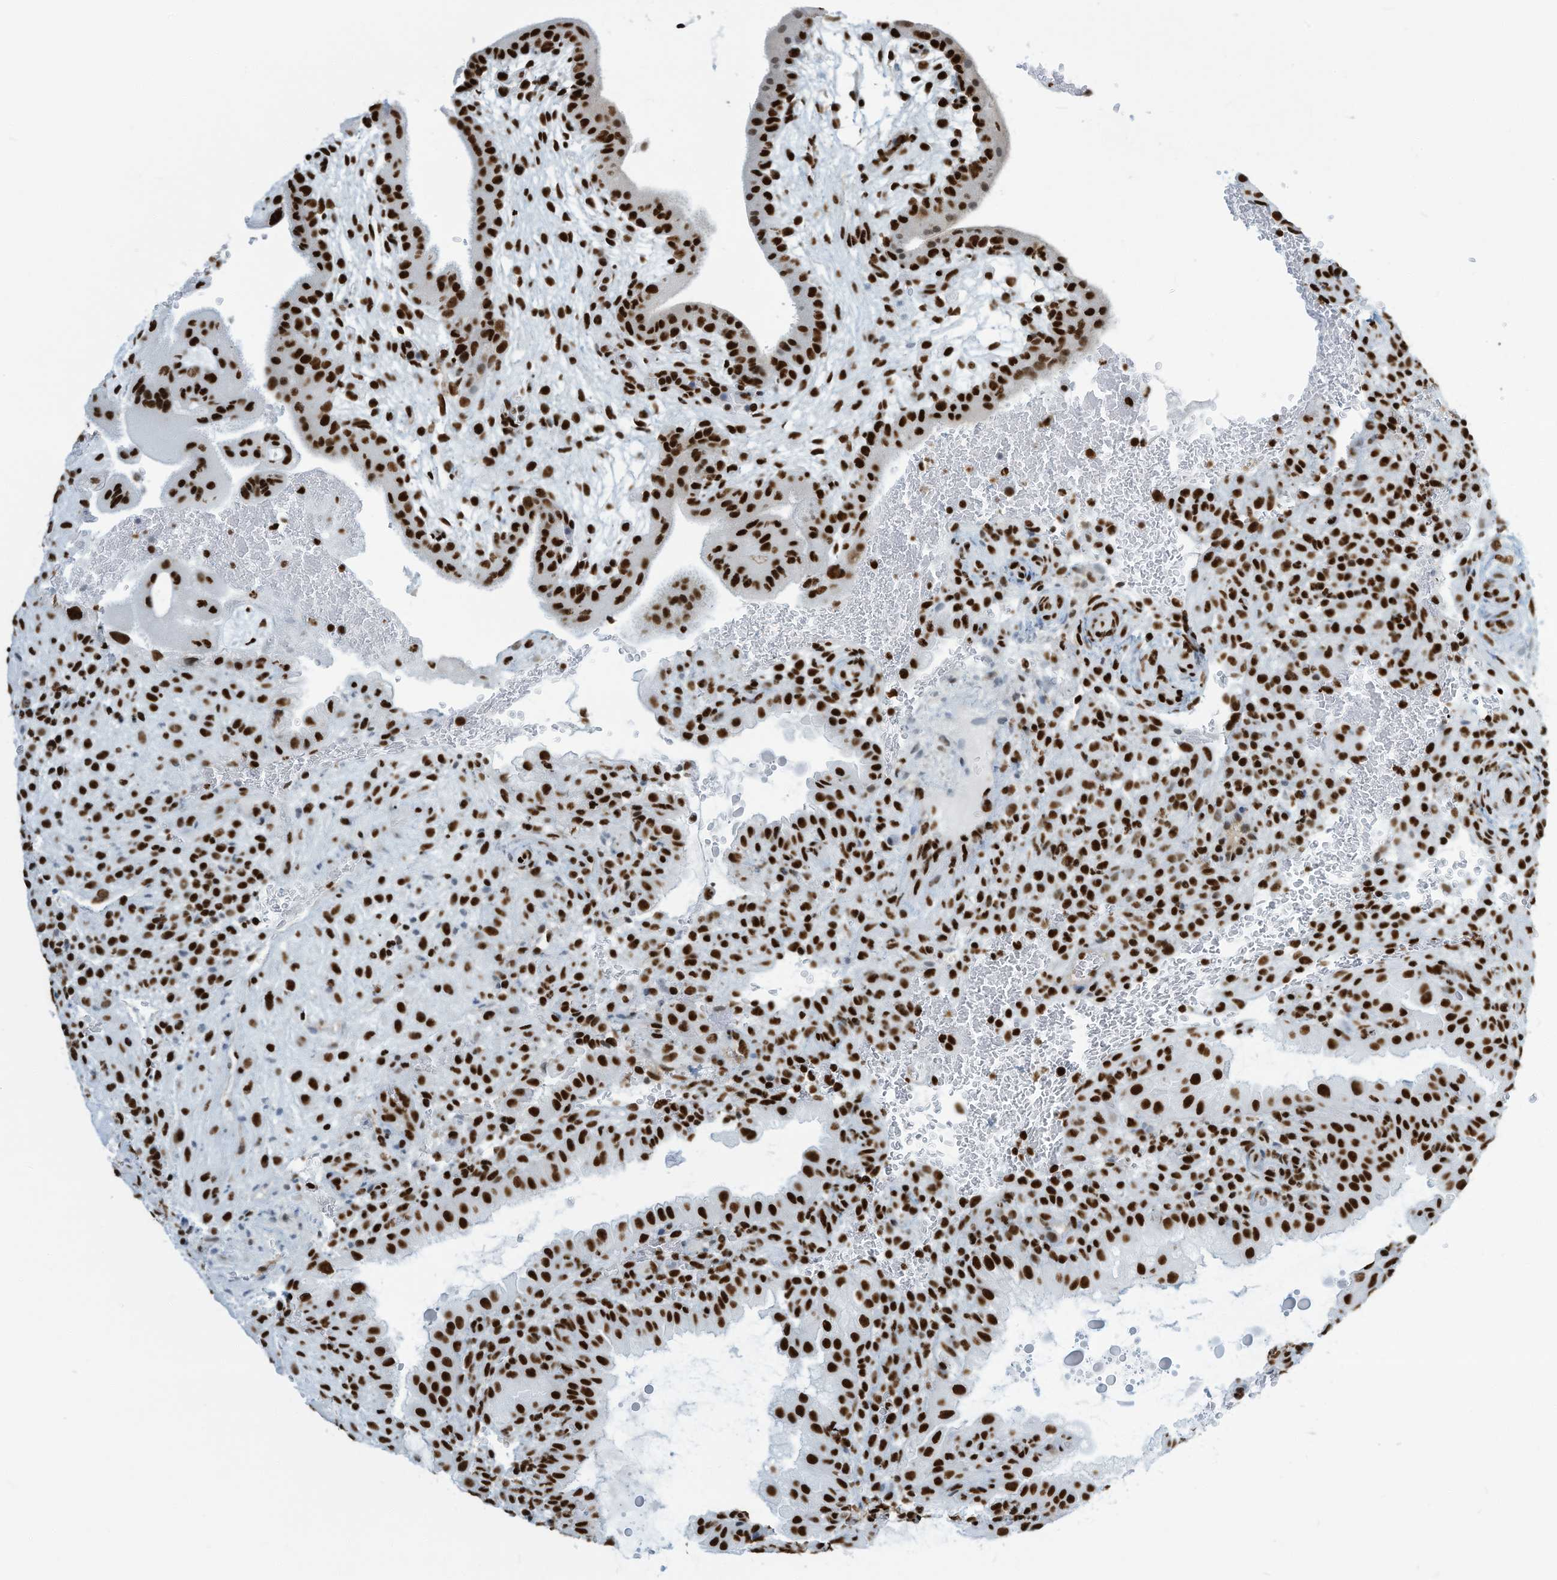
{"staining": {"intensity": "strong", "quantity": ">75%", "location": "nuclear"}, "tissue": "placenta", "cell_type": "Trophoblastic cells", "image_type": "normal", "snomed": [{"axis": "morphology", "description": "Normal tissue, NOS"}, {"axis": "topography", "description": "Placenta"}], "caption": "This image demonstrates IHC staining of unremarkable human placenta, with high strong nuclear expression in about >75% of trophoblastic cells.", "gene": "ENSG00000257390", "patient": {"sex": "female", "age": 35}}